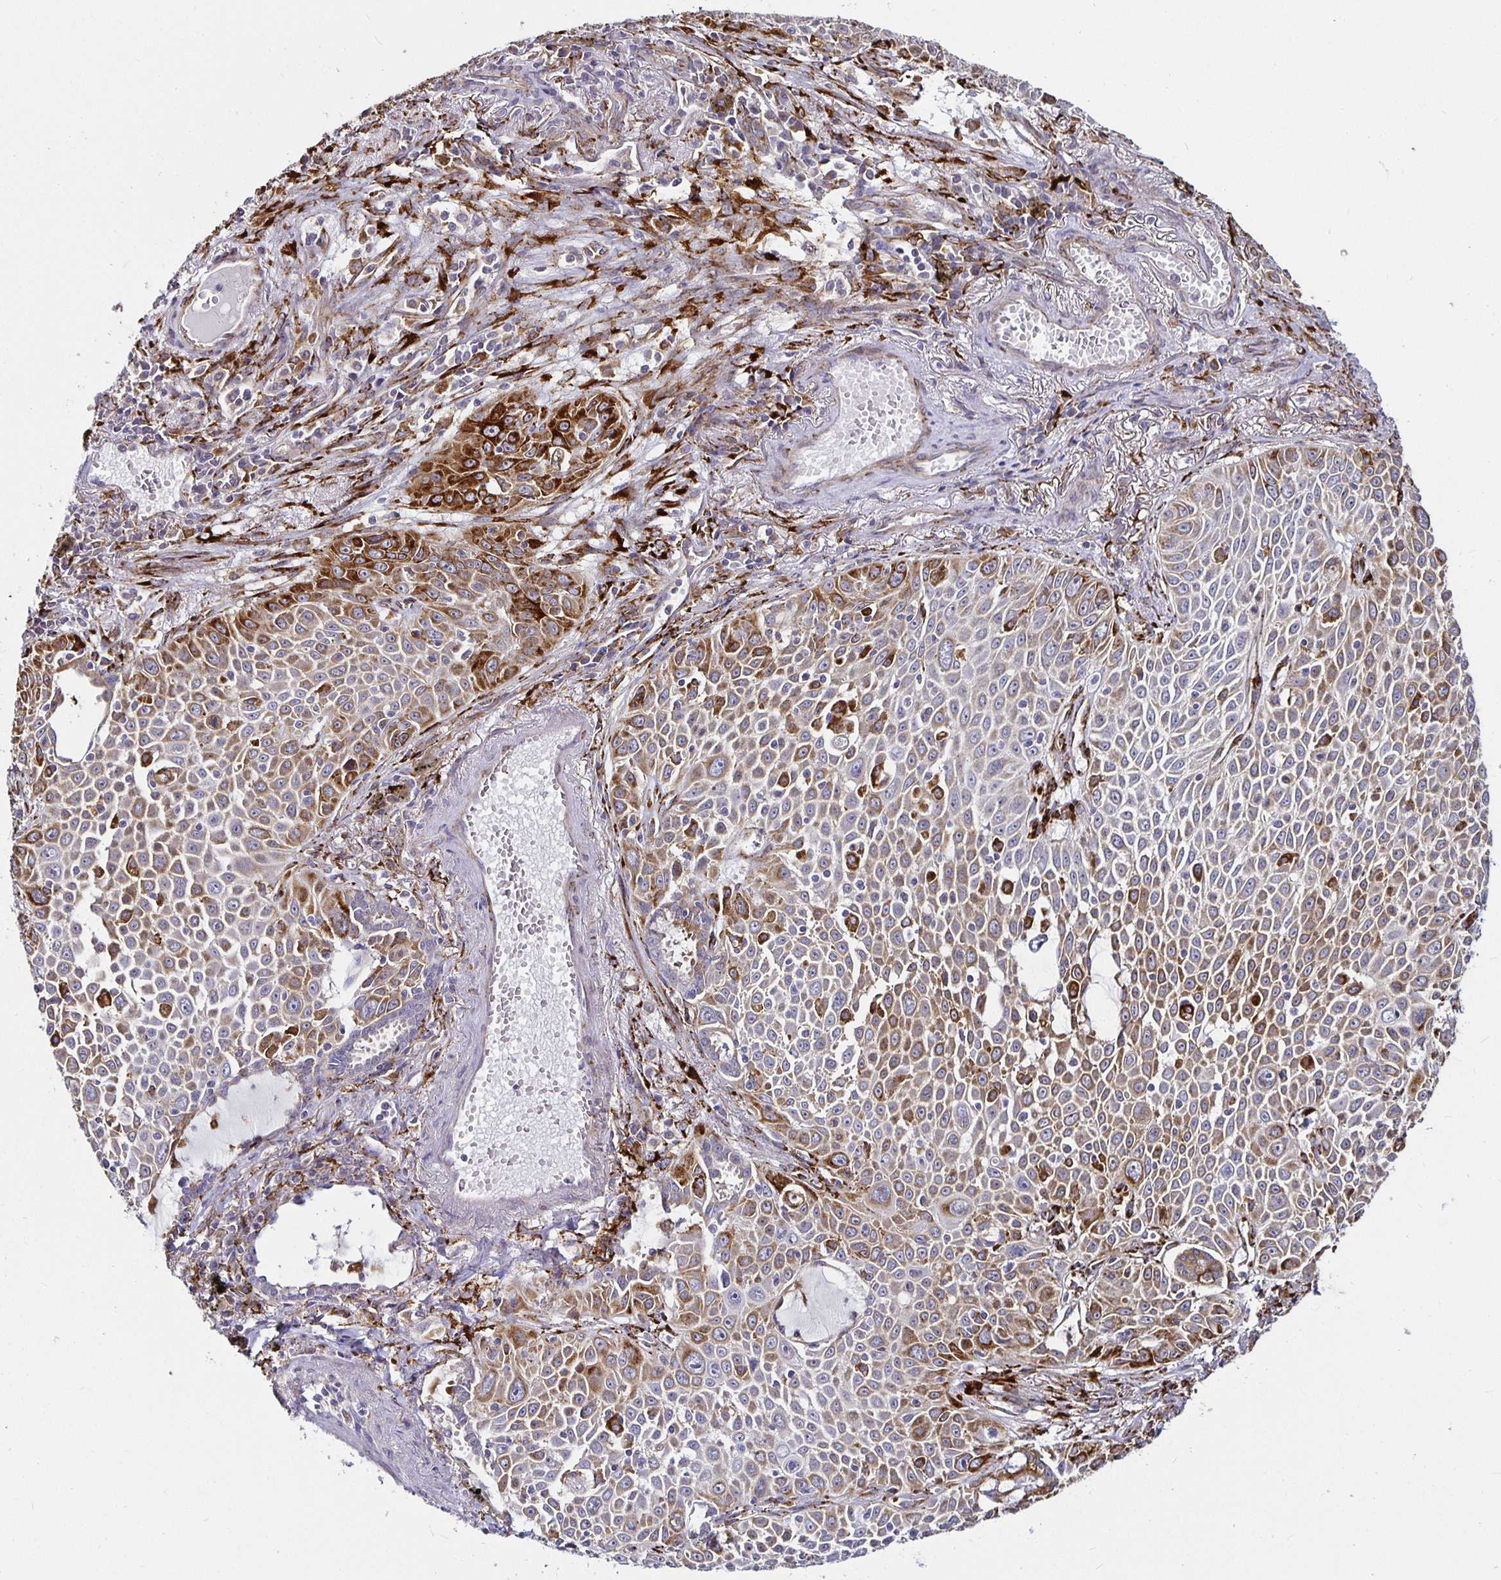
{"staining": {"intensity": "strong", "quantity": "<25%", "location": "cytoplasmic/membranous"}, "tissue": "lung cancer", "cell_type": "Tumor cells", "image_type": "cancer", "snomed": [{"axis": "morphology", "description": "Squamous cell carcinoma, NOS"}, {"axis": "morphology", "description": "Squamous cell carcinoma, metastatic, NOS"}, {"axis": "topography", "description": "Lymph node"}, {"axis": "topography", "description": "Lung"}], "caption": "Immunohistochemistry (IHC) micrograph of lung cancer stained for a protein (brown), which displays medium levels of strong cytoplasmic/membranous positivity in about <25% of tumor cells.", "gene": "P4HA2", "patient": {"sex": "female", "age": 62}}